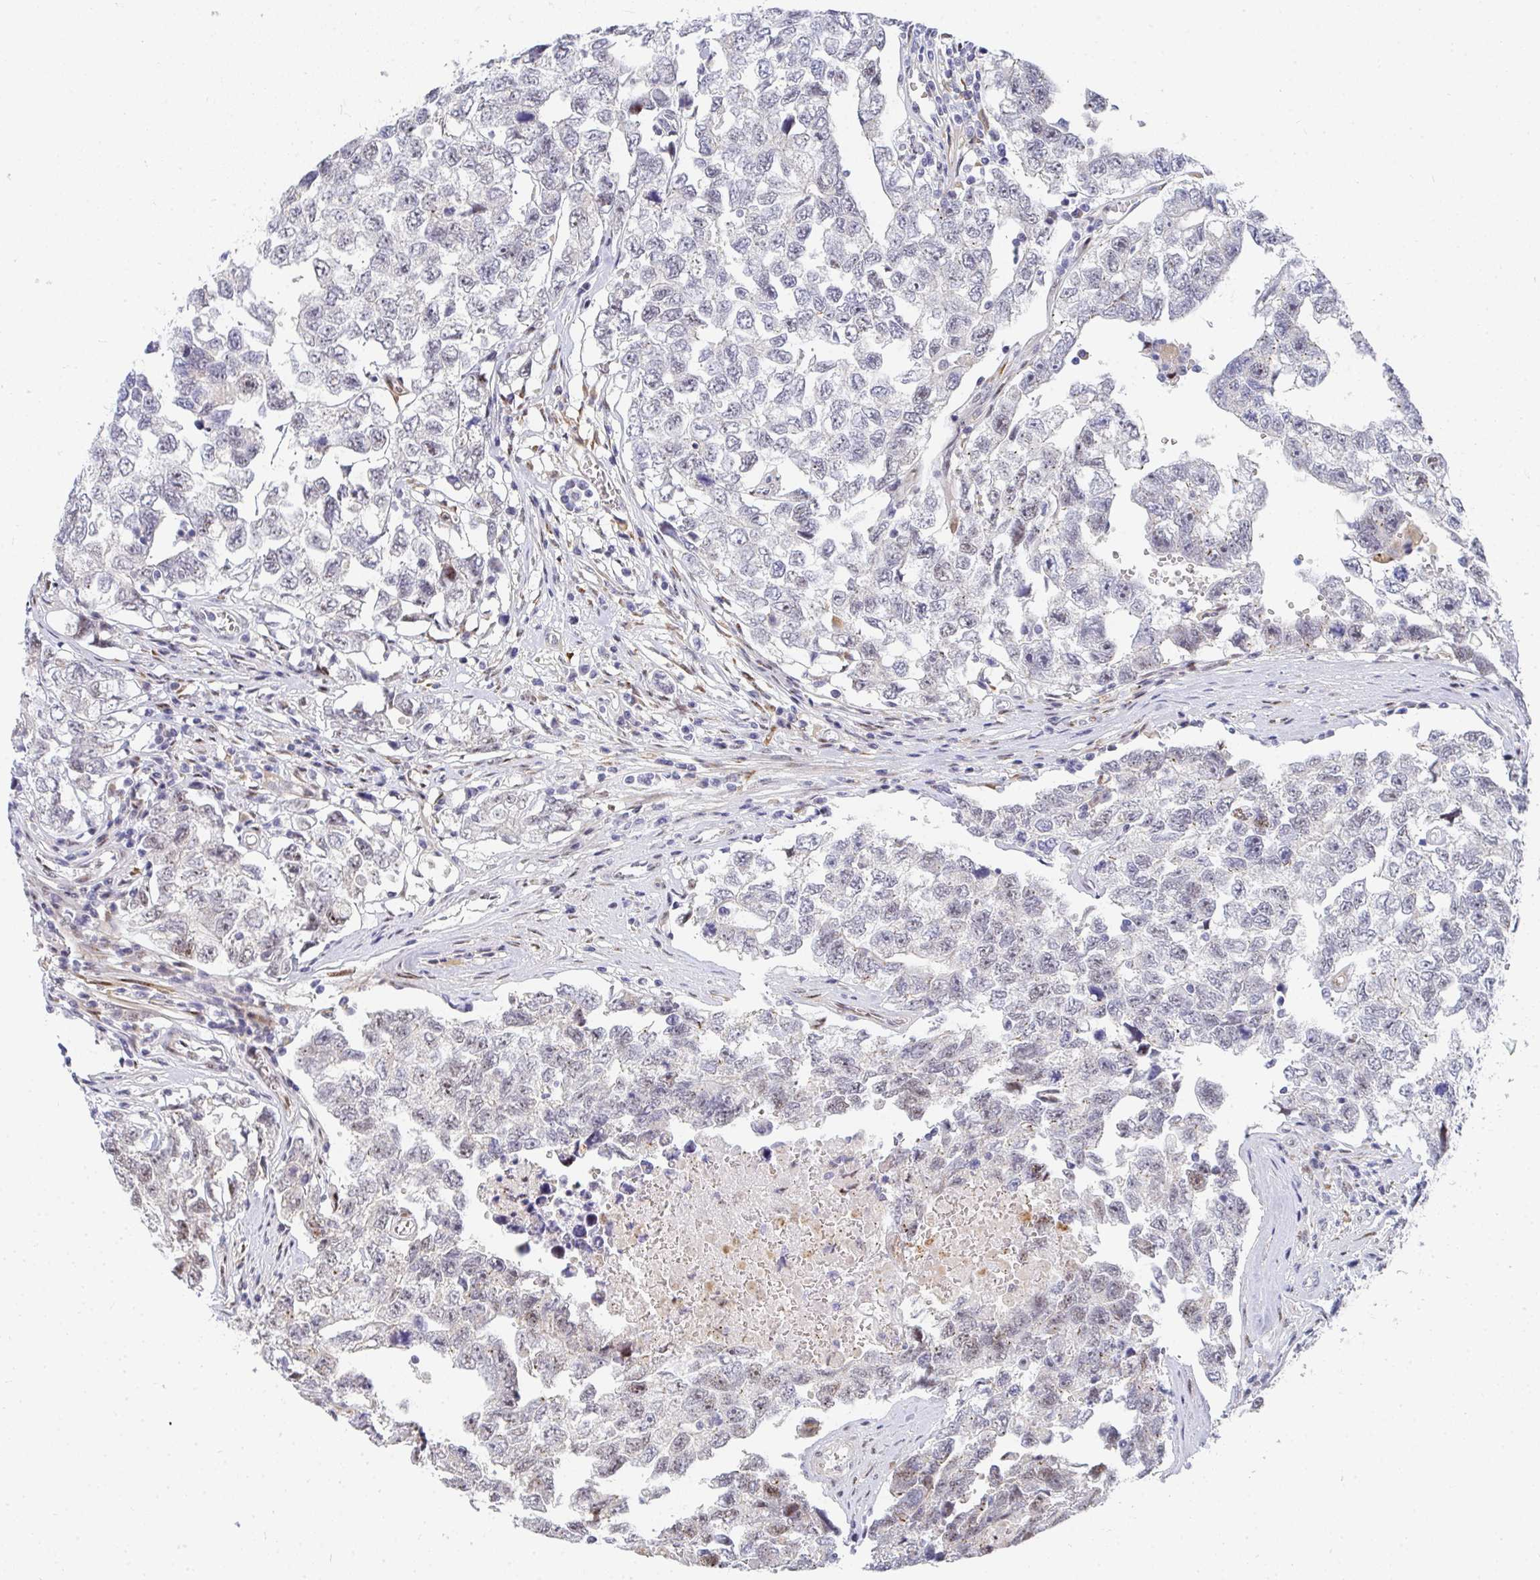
{"staining": {"intensity": "weak", "quantity": "<25%", "location": "nuclear"}, "tissue": "testis cancer", "cell_type": "Tumor cells", "image_type": "cancer", "snomed": [{"axis": "morphology", "description": "Carcinoma, Embryonal, NOS"}, {"axis": "topography", "description": "Testis"}], "caption": "An immunohistochemistry (IHC) image of testis embryonal carcinoma is shown. There is no staining in tumor cells of testis embryonal carcinoma. (Immunohistochemistry, brightfield microscopy, high magnification).", "gene": "ZIC3", "patient": {"sex": "male", "age": 22}}